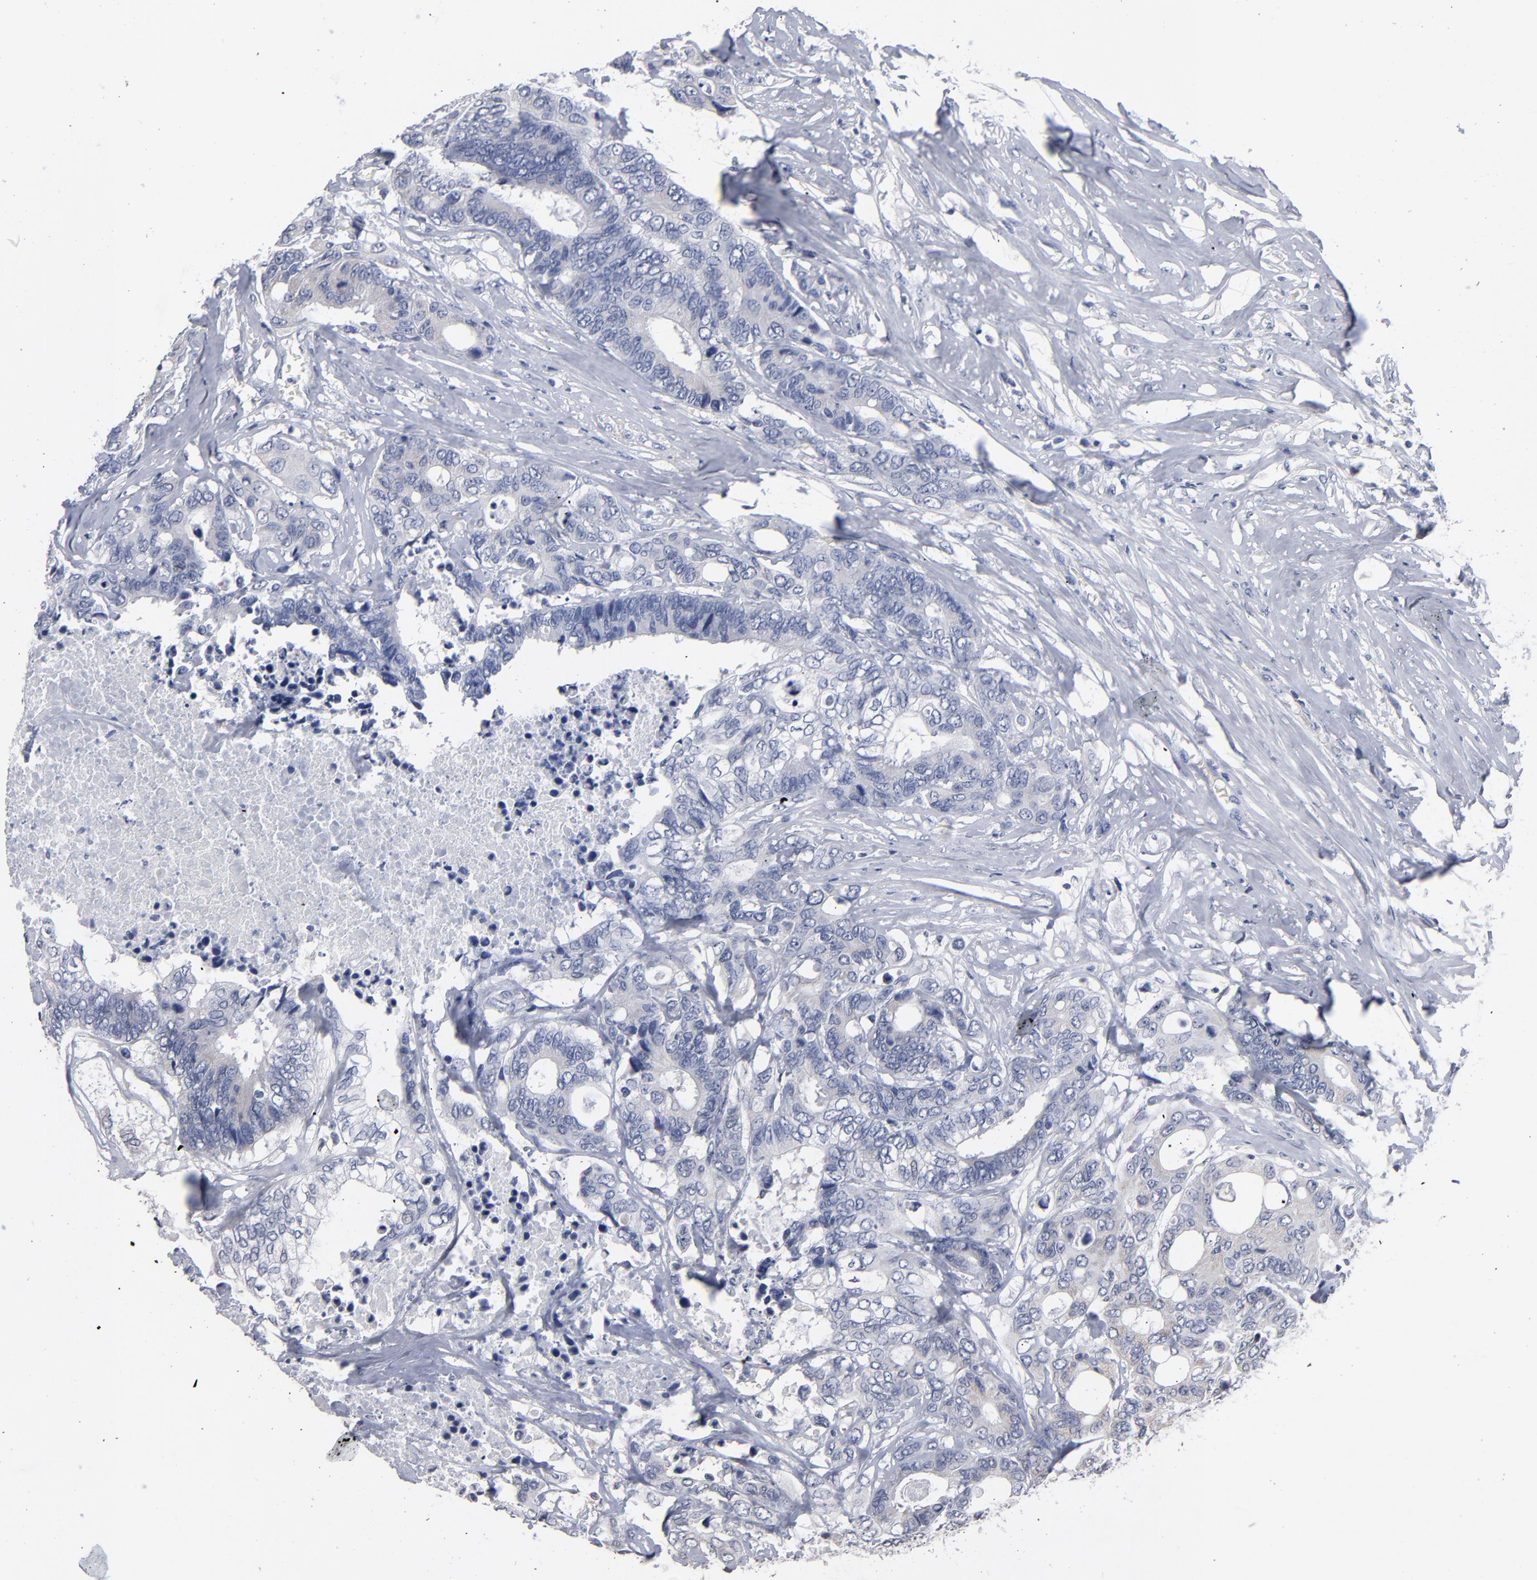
{"staining": {"intensity": "negative", "quantity": "none", "location": "none"}, "tissue": "colorectal cancer", "cell_type": "Tumor cells", "image_type": "cancer", "snomed": [{"axis": "morphology", "description": "Adenocarcinoma, NOS"}, {"axis": "topography", "description": "Rectum"}], "caption": "Tumor cells show no significant positivity in adenocarcinoma (colorectal).", "gene": "RPH3A", "patient": {"sex": "male", "age": 55}}